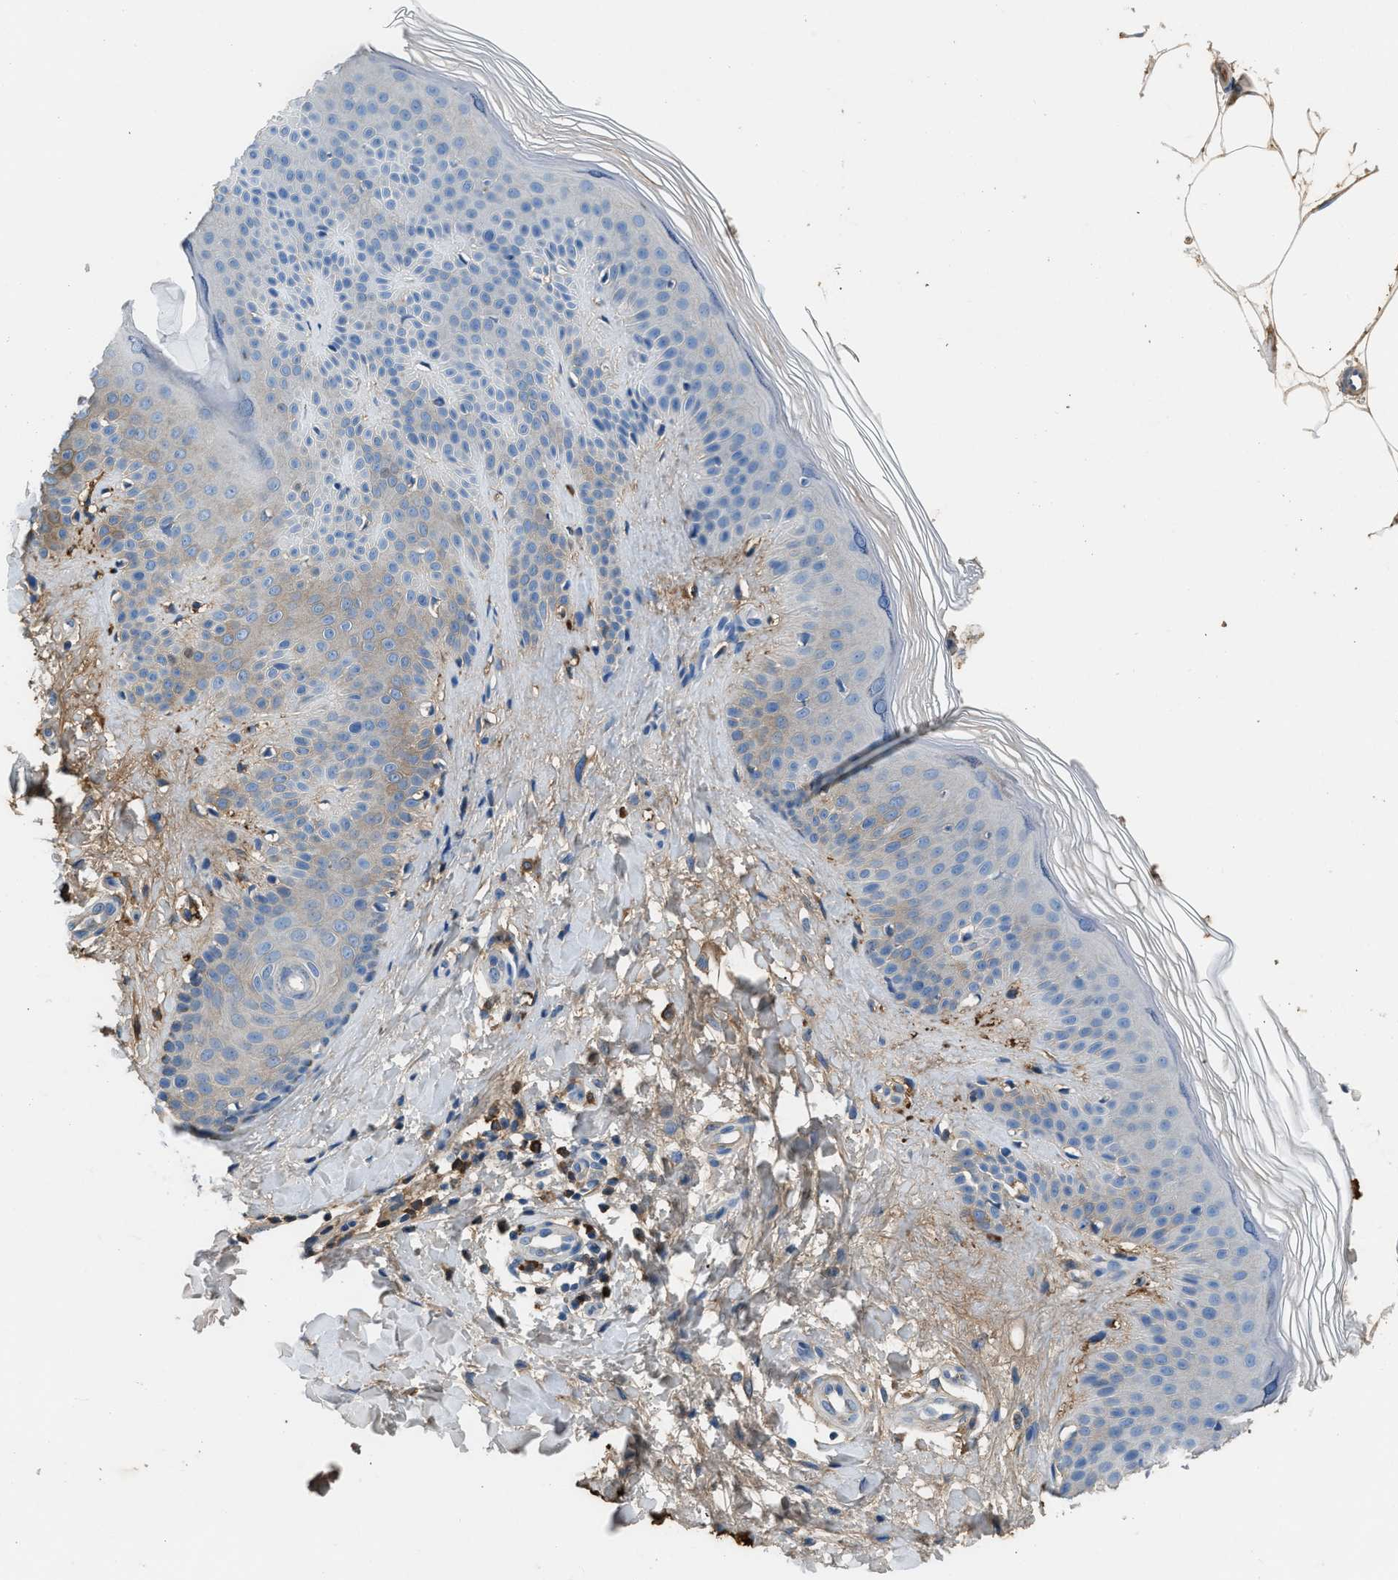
{"staining": {"intensity": "negative", "quantity": "none", "location": "none"}, "tissue": "skin", "cell_type": "Fibroblasts", "image_type": "normal", "snomed": [{"axis": "morphology", "description": "Normal tissue, NOS"}, {"axis": "morphology", "description": "Malignant melanoma, Metastatic site"}, {"axis": "topography", "description": "Skin"}], "caption": "Human skin stained for a protein using immunohistochemistry (IHC) reveals no positivity in fibroblasts.", "gene": "STC1", "patient": {"sex": "male", "age": 41}}